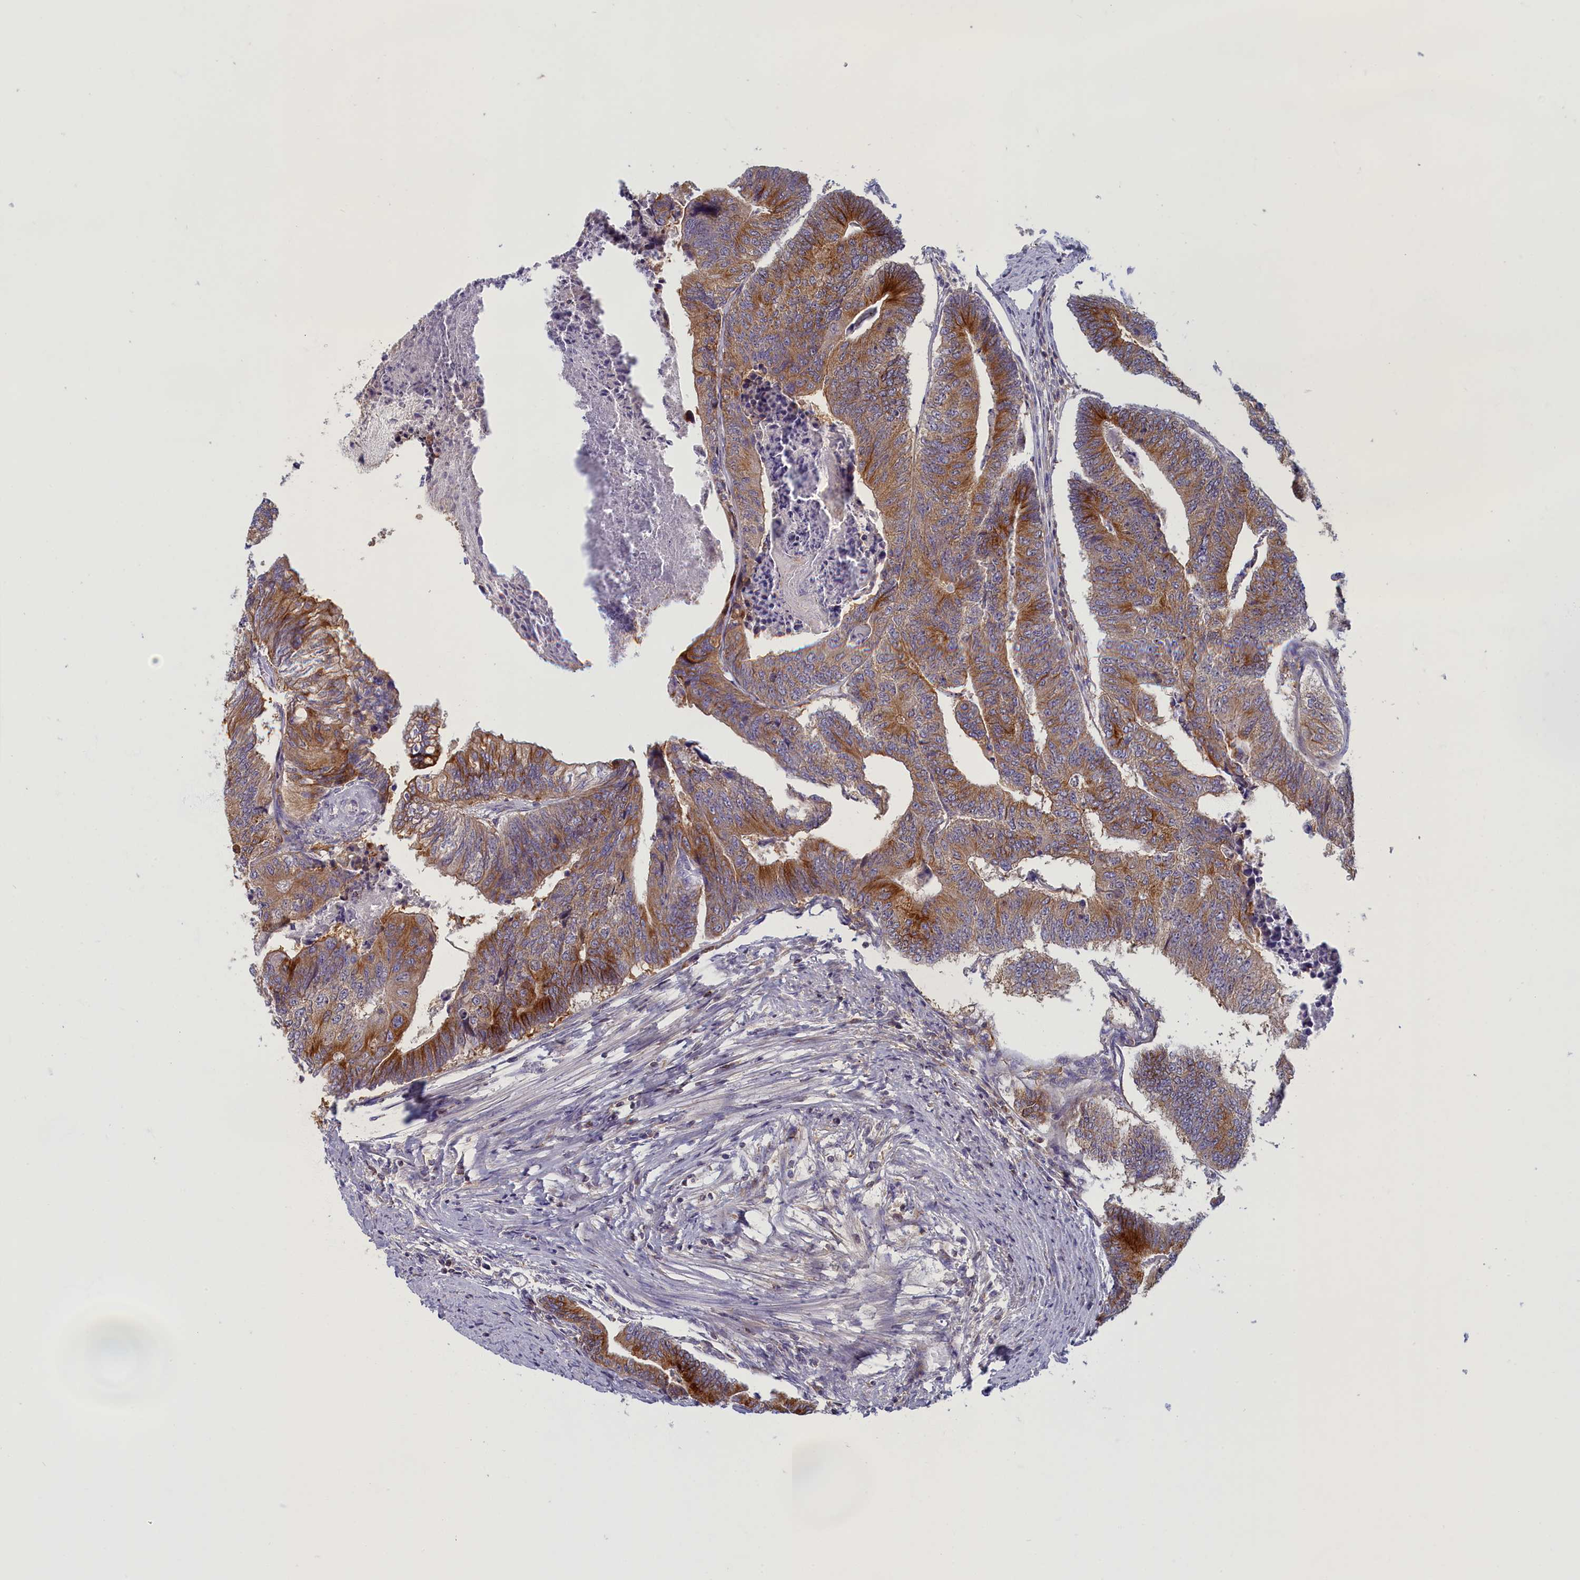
{"staining": {"intensity": "moderate", "quantity": ">75%", "location": "cytoplasmic/membranous"}, "tissue": "colorectal cancer", "cell_type": "Tumor cells", "image_type": "cancer", "snomed": [{"axis": "morphology", "description": "Adenocarcinoma, NOS"}, {"axis": "topography", "description": "Colon"}], "caption": "Immunohistochemical staining of human colorectal cancer demonstrates medium levels of moderate cytoplasmic/membranous positivity in approximately >75% of tumor cells.", "gene": "NOL10", "patient": {"sex": "female", "age": 67}}